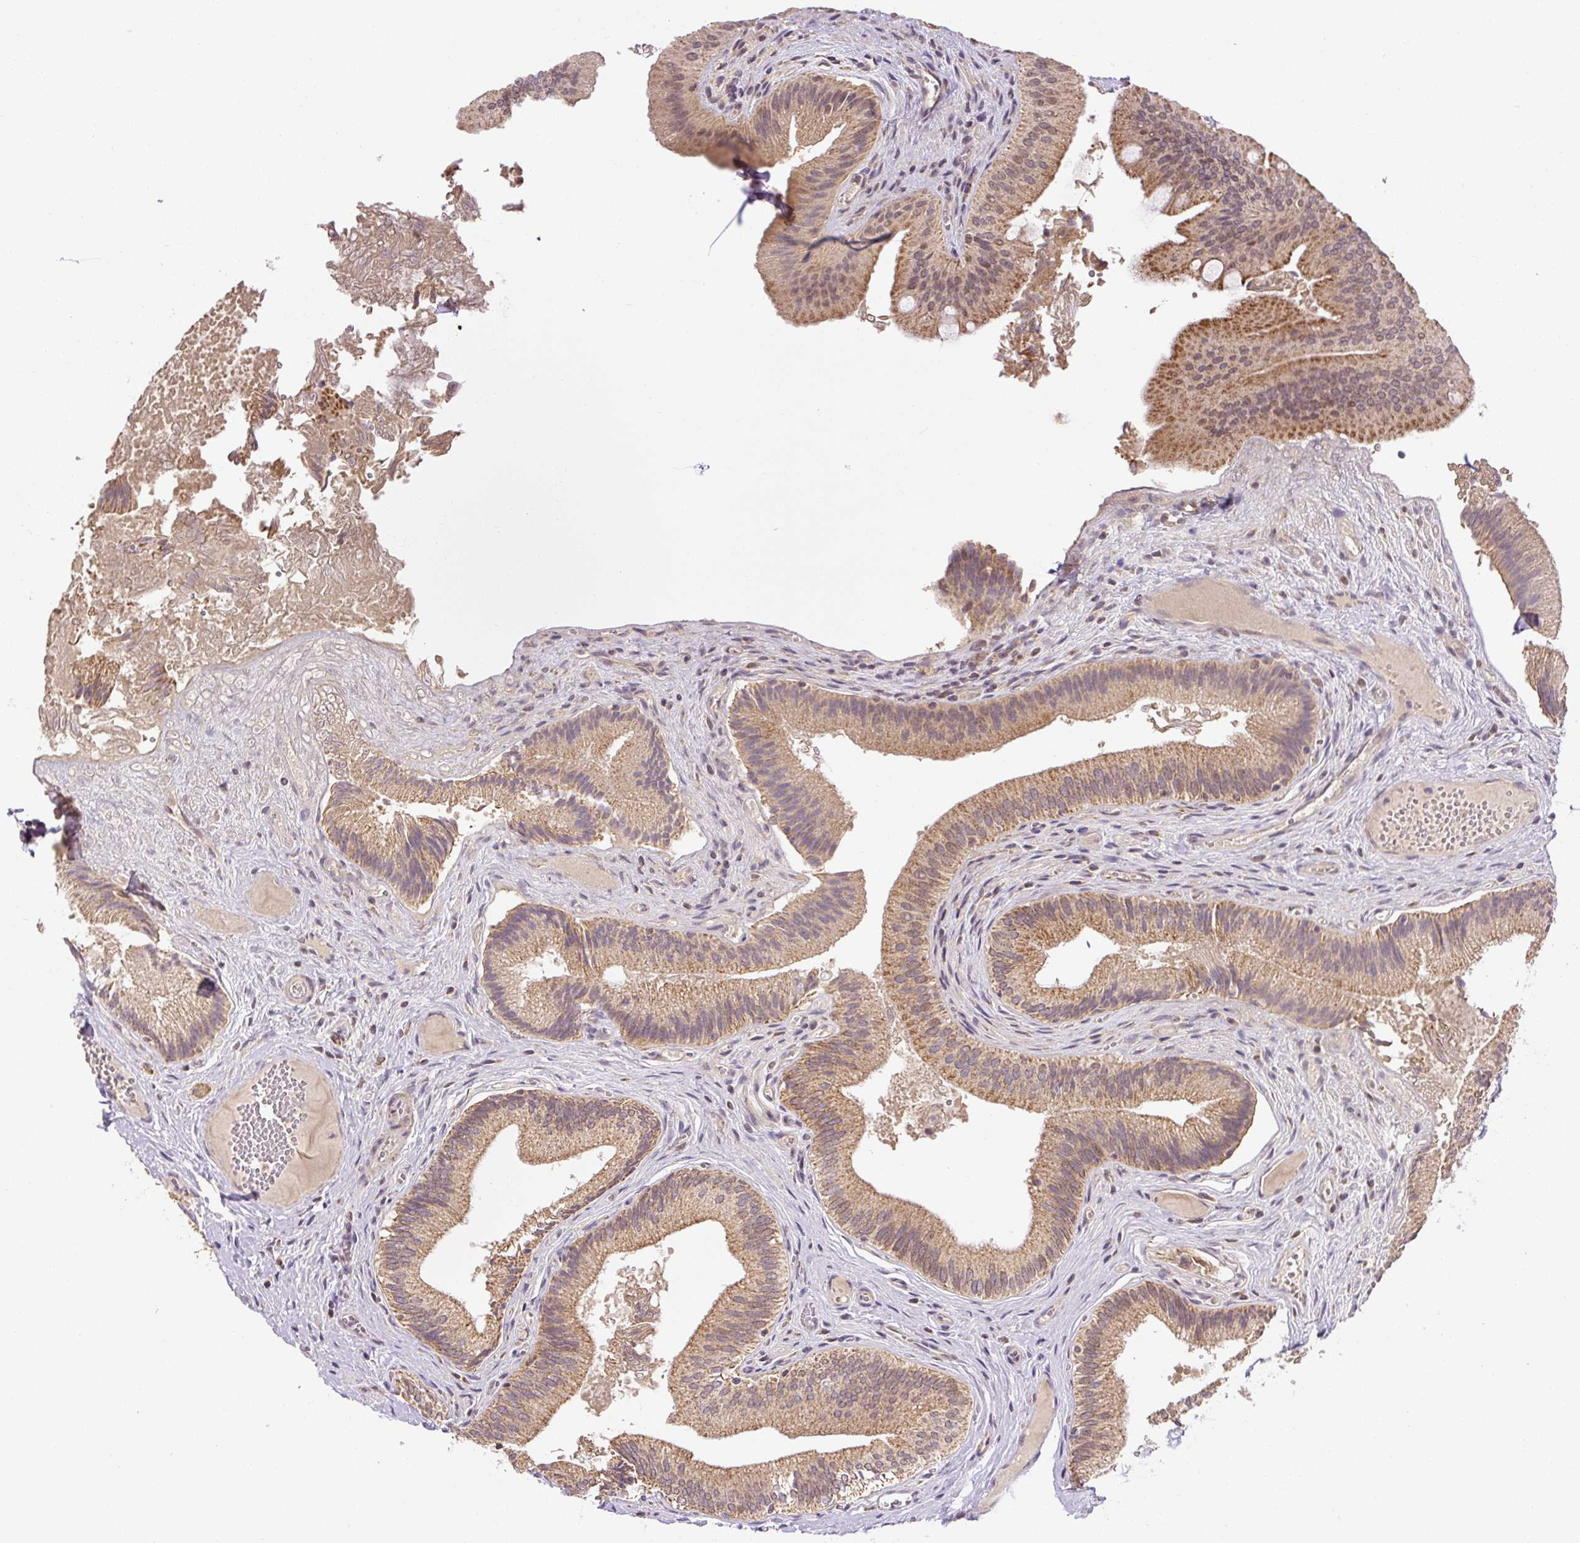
{"staining": {"intensity": "moderate", "quantity": ">75%", "location": "cytoplasmic/membranous"}, "tissue": "gallbladder", "cell_type": "Glandular cells", "image_type": "normal", "snomed": [{"axis": "morphology", "description": "Normal tissue, NOS"}, {"axis": "topography", "description": "Gallbladder"}], "caption": "Immunohistochemical staining of benign gallbladder exhibits >75% levels of moderate cytoplasmic/membranous protein staining in approximately >75% of glandular cells.", "gene": "MFSD9", "patient": {"sex": "male", "age": 17}}